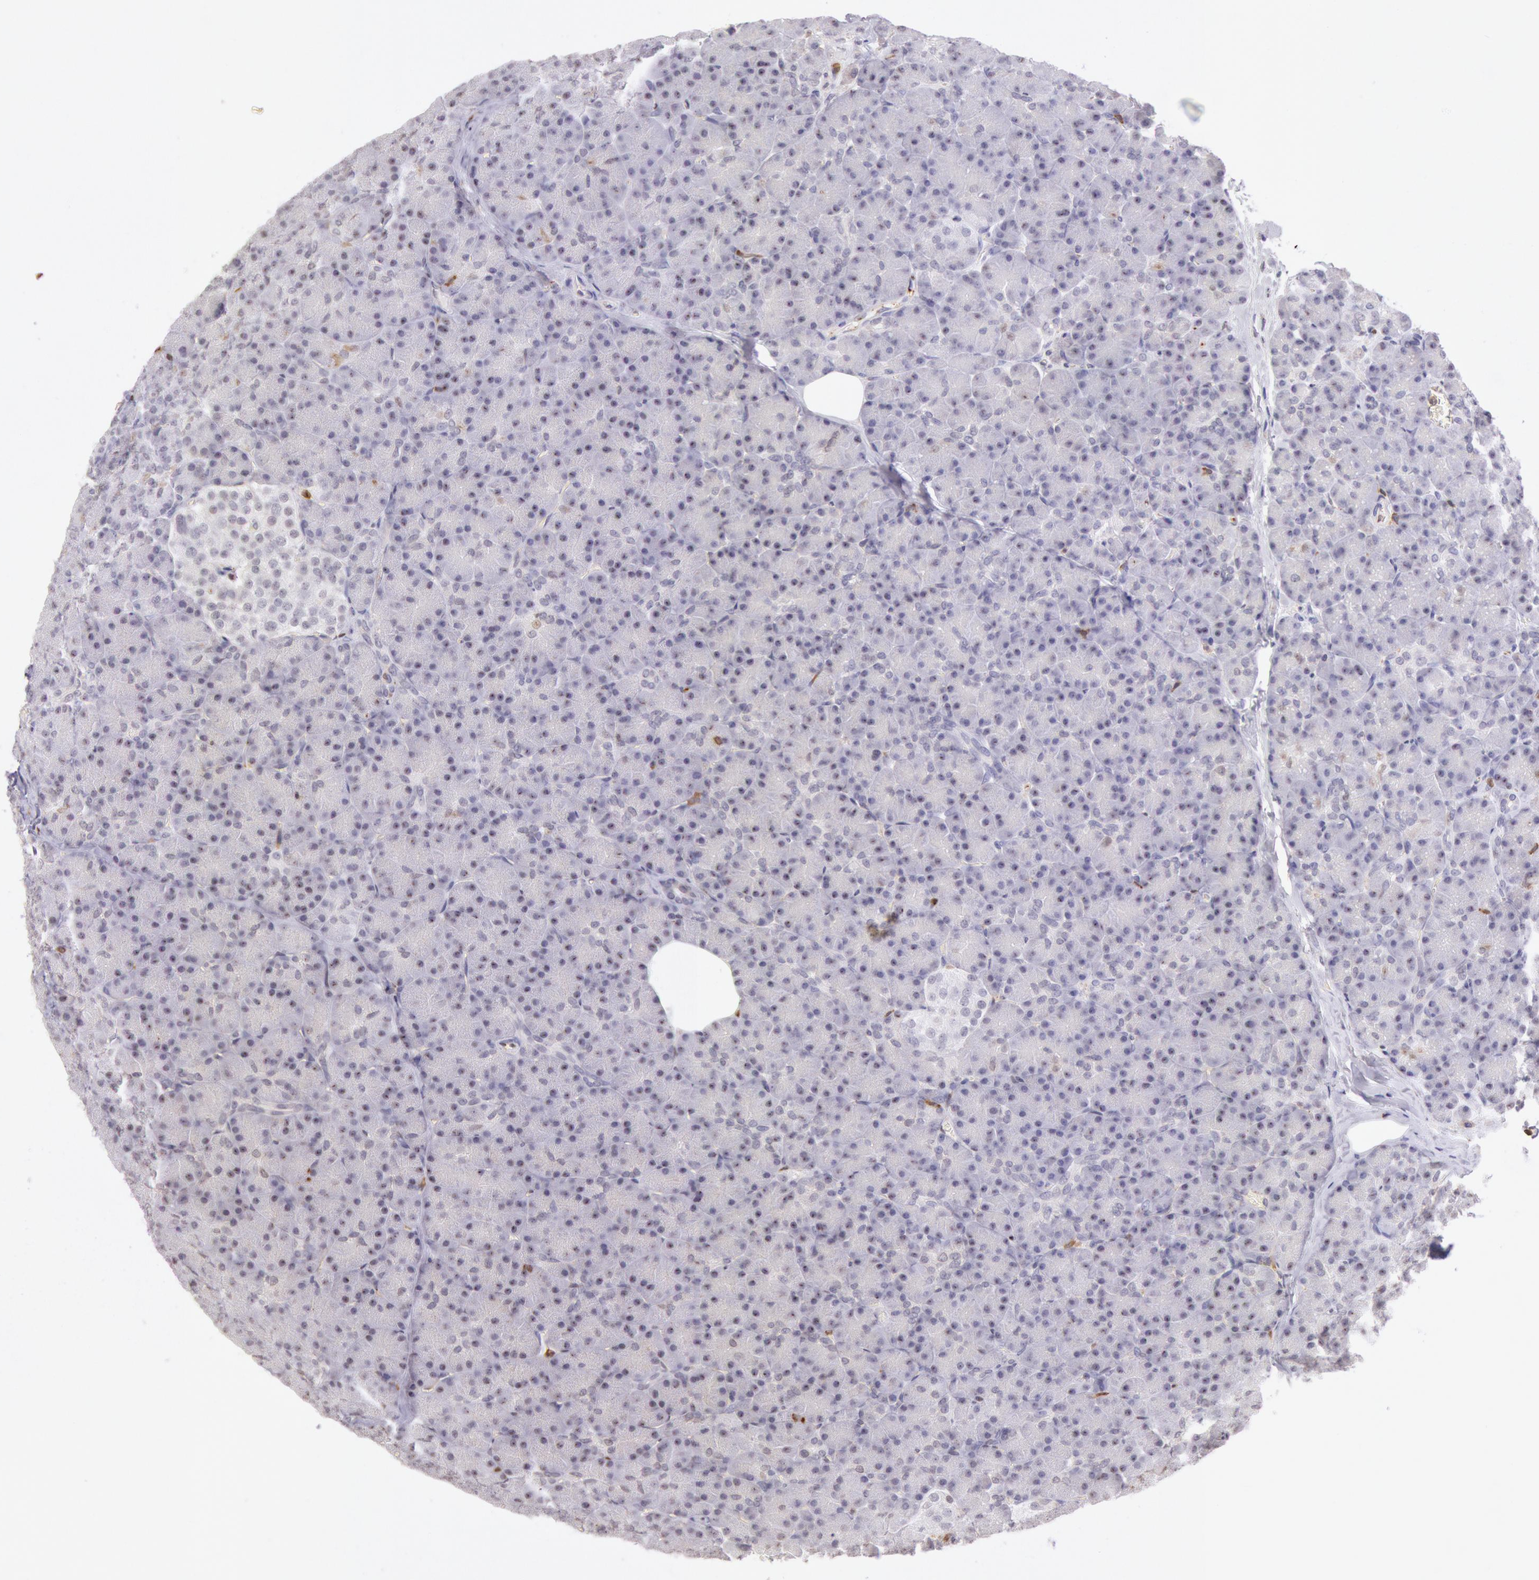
{"staining": {"intensity": "weak", "quantity": "25%-75%", "location": "nuclear"}, "tissue": "pancreas", "cell_type": "Exocrine glandular cells", "image_type": "normal", "snomed": [{"axis": "morphology", "description": "Normal tissue, NOS"}, {"axis": "topography", "description": "Pancreas"}], "caption": "An immunohistochemistry (IHC) photomicrograph of unremarkable tissue is shown. Protein staining in brown highlights weak nuclear positivity in pancreas within exocrine glandular cells. (Stains: DAB in brown, nuclei in blue, Microscopy: brightfield microscopy at high magnification).", "gene": "HIF1A", "patient": {"sex": "female", "age": 43}}